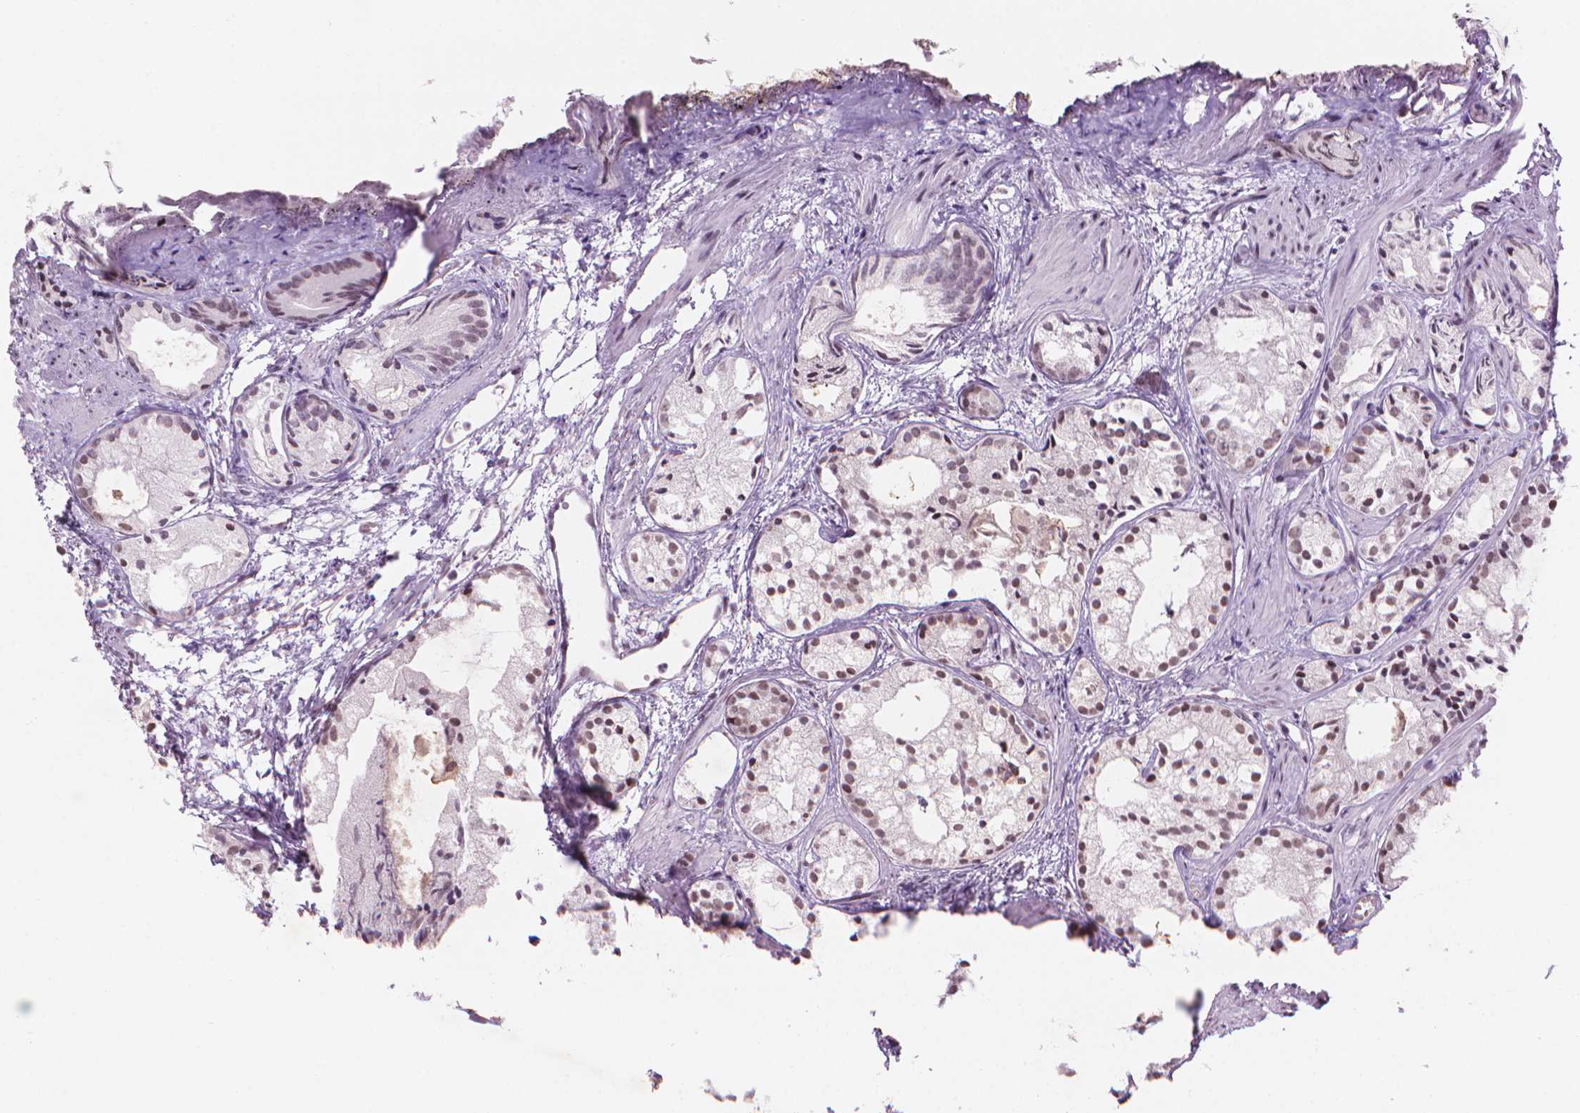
{"staining": {"intensity": "moderate", "quantity": ">75%", "location": "nuclear"}, "tissue": "prostate cancer", "cell_type": "Tumor cells", "image_type": "cancer", "snomed": [{"axis": "morphology", "description": "Adenocarcinoma, High grade"}, {"axis": "topography", "description": "Prostate"}], "caption": "A brown stain shows moderate nuclear expression of a protein in human prostate cancer tumor cells.", "gene": "HES7", "patient": {"sex": "male", "age": 85}}